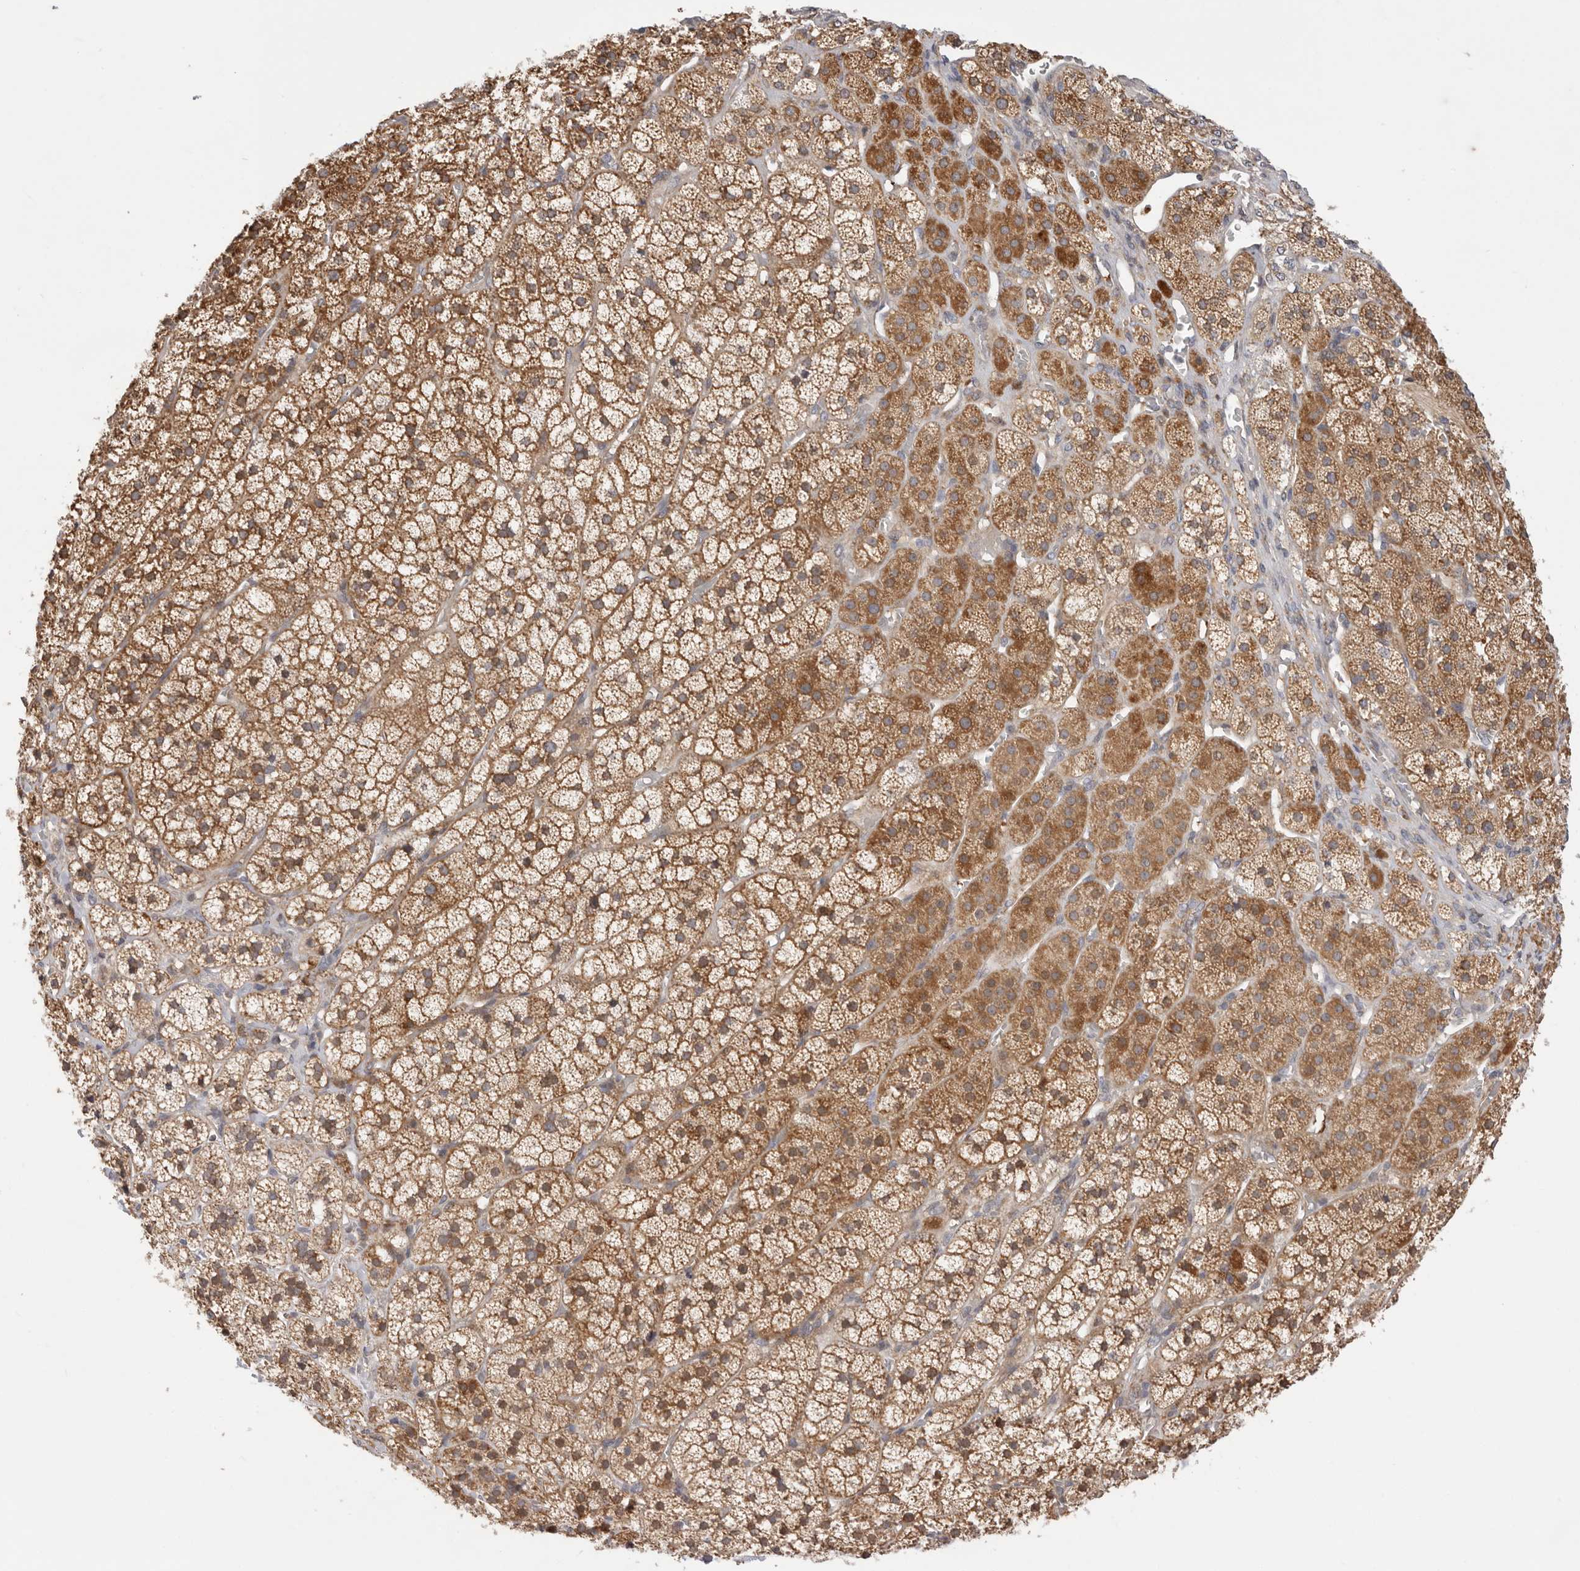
{"staining": {"intensity": "moderate", "quantity": ">75%", "location": "cytoplasmic/membranous"}, "tissue": "adrenal gland", "cell_type": "Glandular cells", "image_type": "normal", "snomed": [{"axis": "morphology", "description": "Normal tissue, NOS"}, {"axis": "topography", "description": "Adrenal gland"}], "caption": "Protein analysis of normal adrenal gland displays moderate cytoplasmic/membranous staining in about >75% of glandular cells.", "gene": "USH1C", "patient": {"sex": "female", "age": 44}}